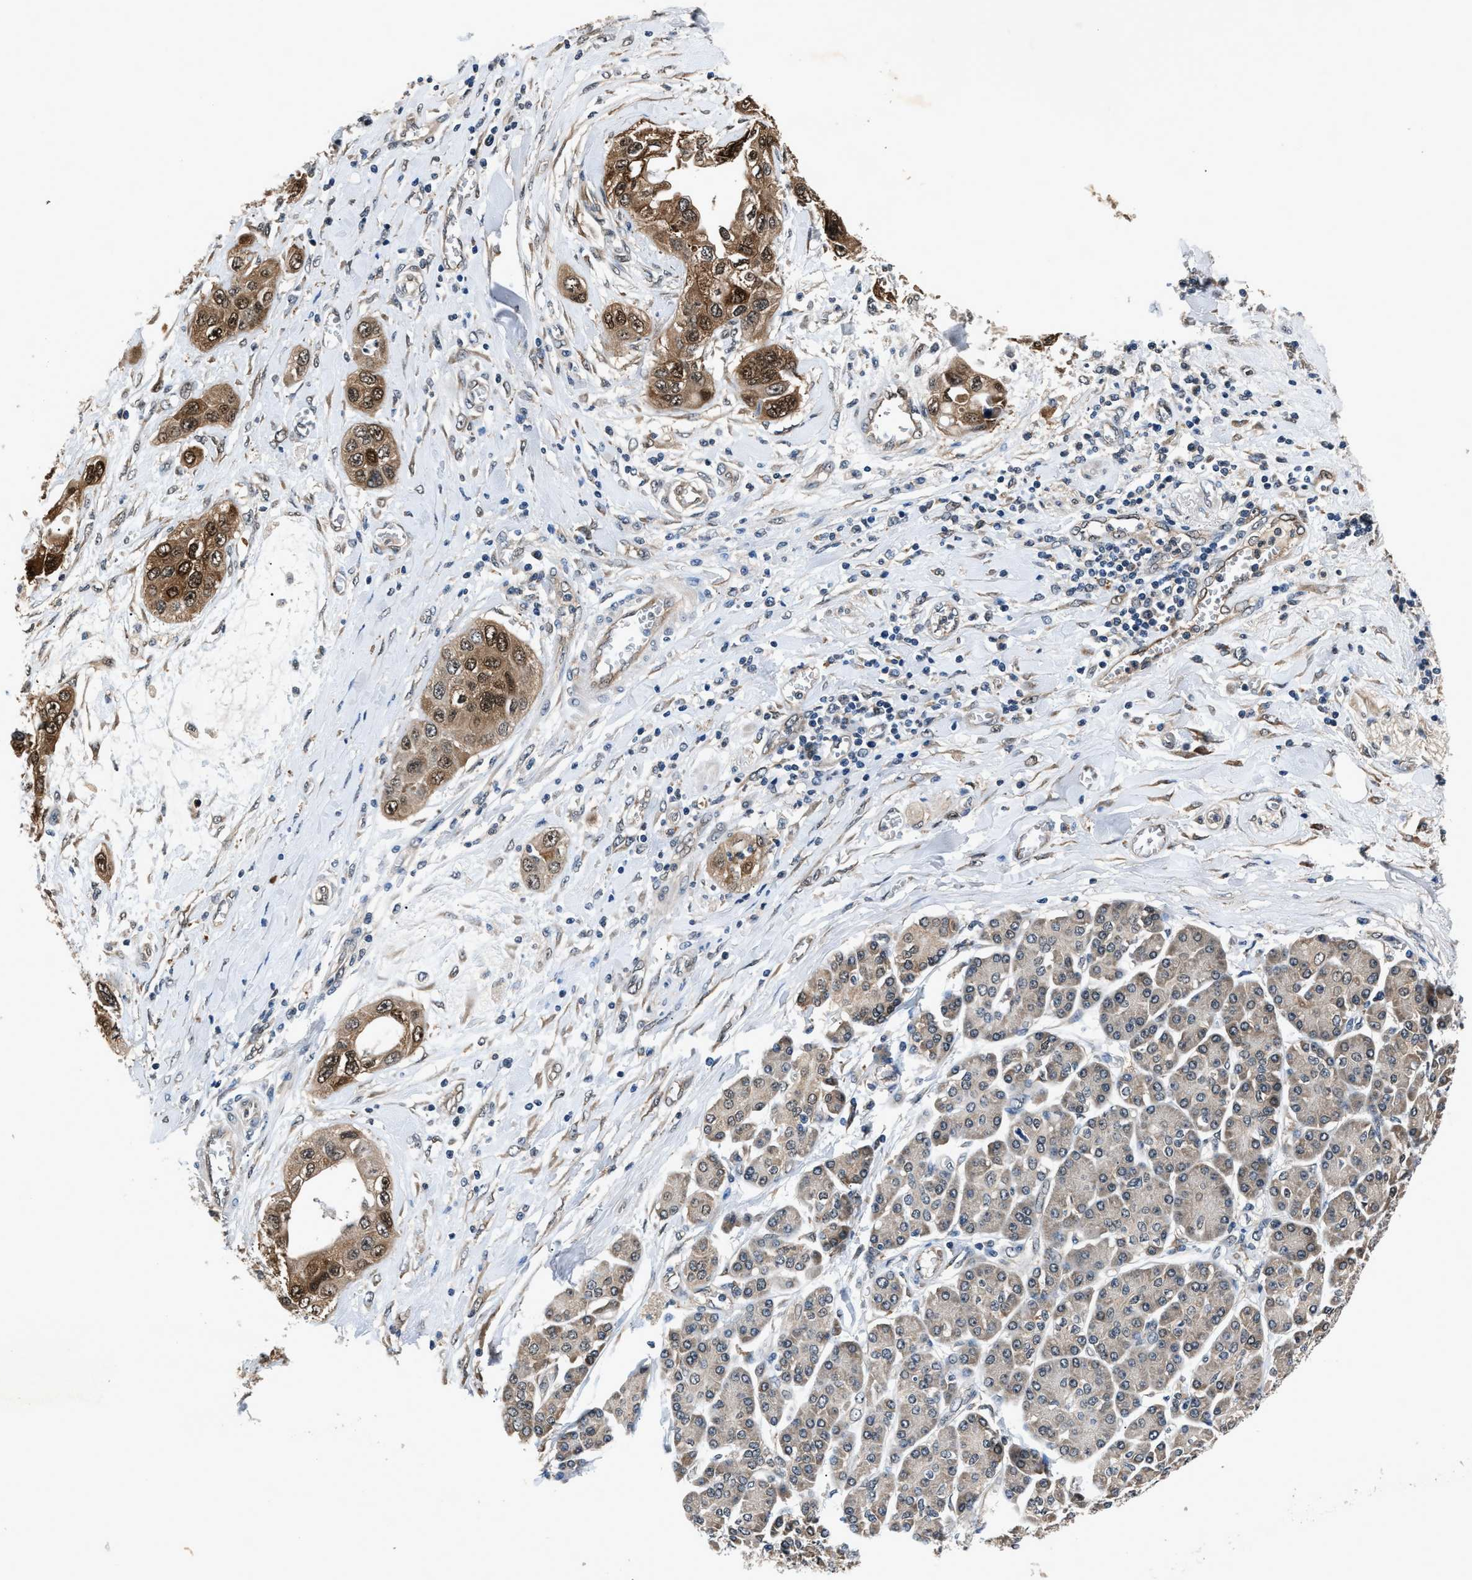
{"staining": {"intensity": "moderate", "quantity": ">75%", "location": "cytoplasmic/membranous,nuclear"}, "tissue": "pancreatic cancer", "cell_type": "Tumor cells", "image_type": "cancer", "snomed": [{"axis": "morphology", "description": "Adenocarcinoma, NOS"}, {"axis": "topography", "description": "Pancreas"}], "caption": "Human pancreatic cancer stained for a protein (brown) shows moderate cytoplasmic/membranous and nuclear positive expression in approximately >75% of tumor cells.", "gene": "TP53I3", "patient": {"sex": "female", "age": 70}}